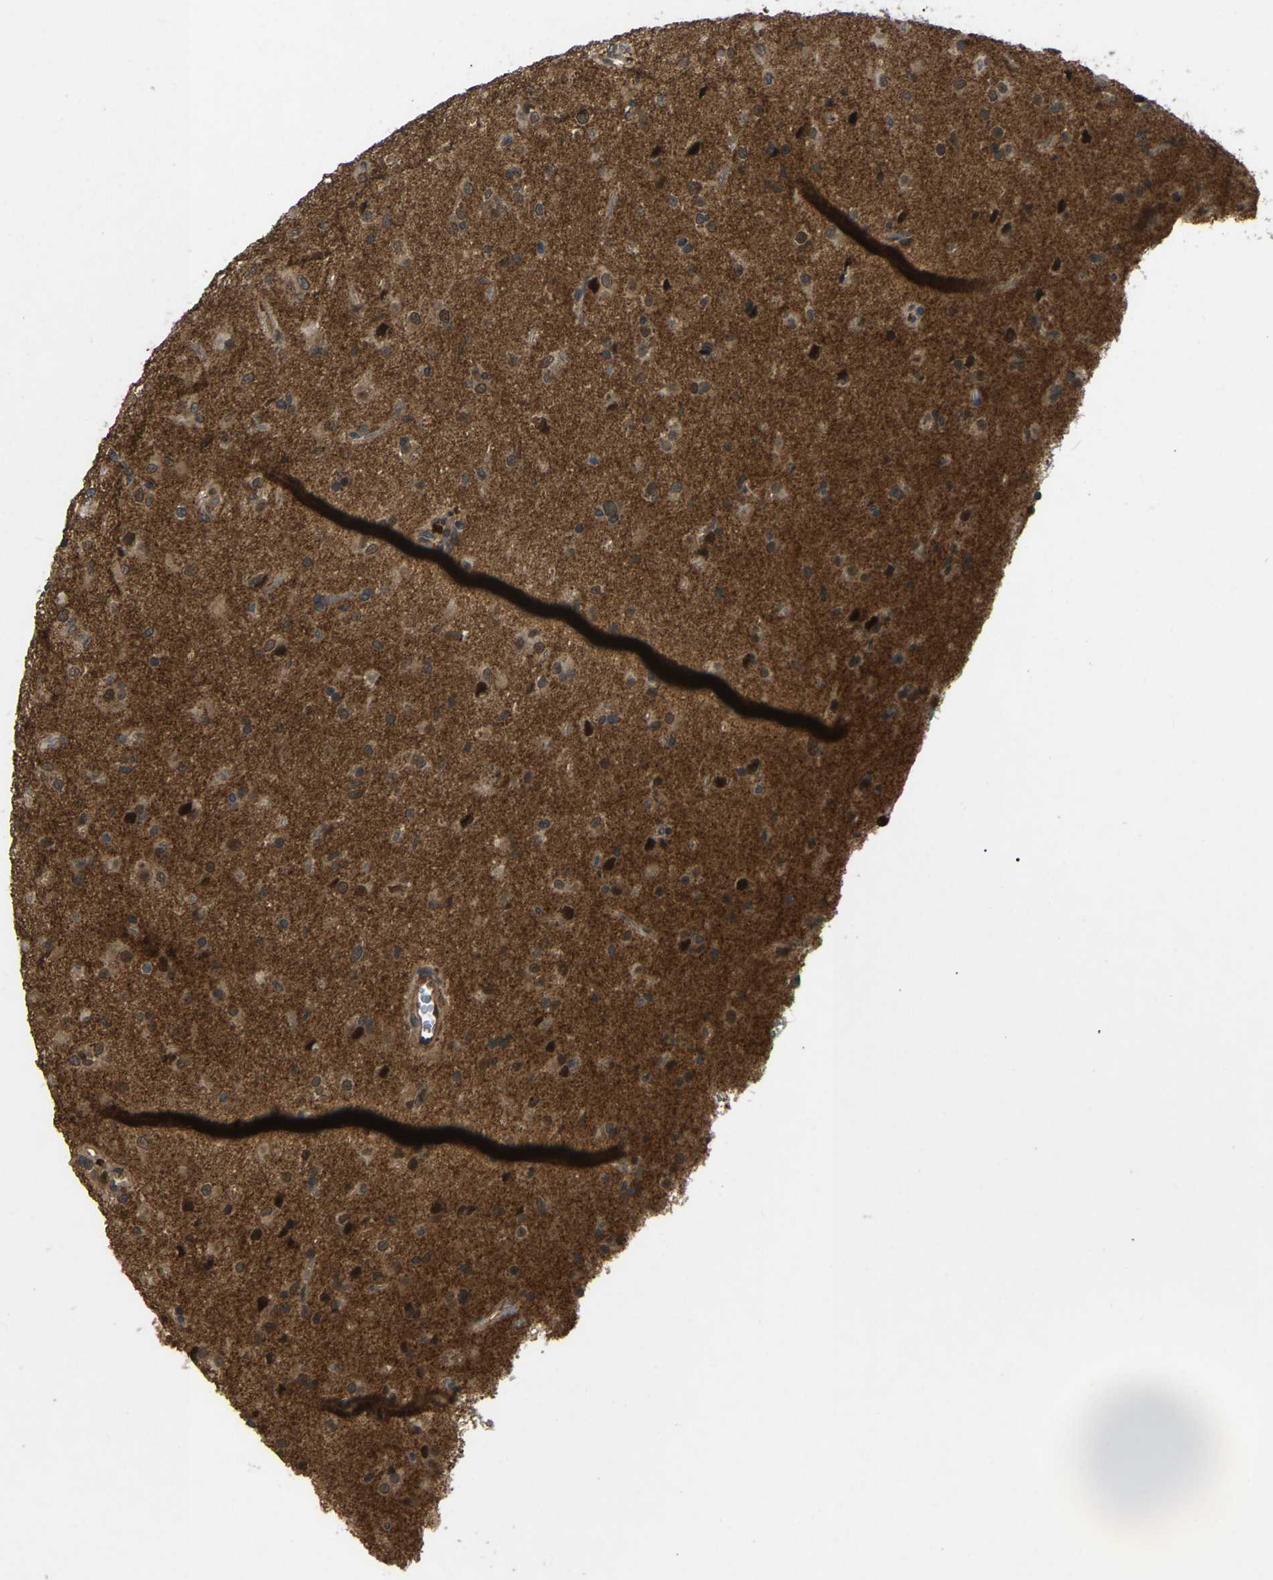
{"staining": {"intensity": "moderate", "quantity": ">75%", "location": "cytoplasmic/membranous,nuclear"}, "tissue": "glioma", "cell_type": "Tumor cells", "image_type": "cancer", "snomed": [{"axis": "morphology", "description": "Glioma, malignant, Low grade"}, {"axis": "topography", "description": "Brain"}], "caption": "Protein expression analysis of glioma exhibits moderate cytoplasmic/membranous and nuclear positivity in about >75% of tumor cells.", "gene": "KIAA1549", "patient": {"sex": "male", "age": 65}}